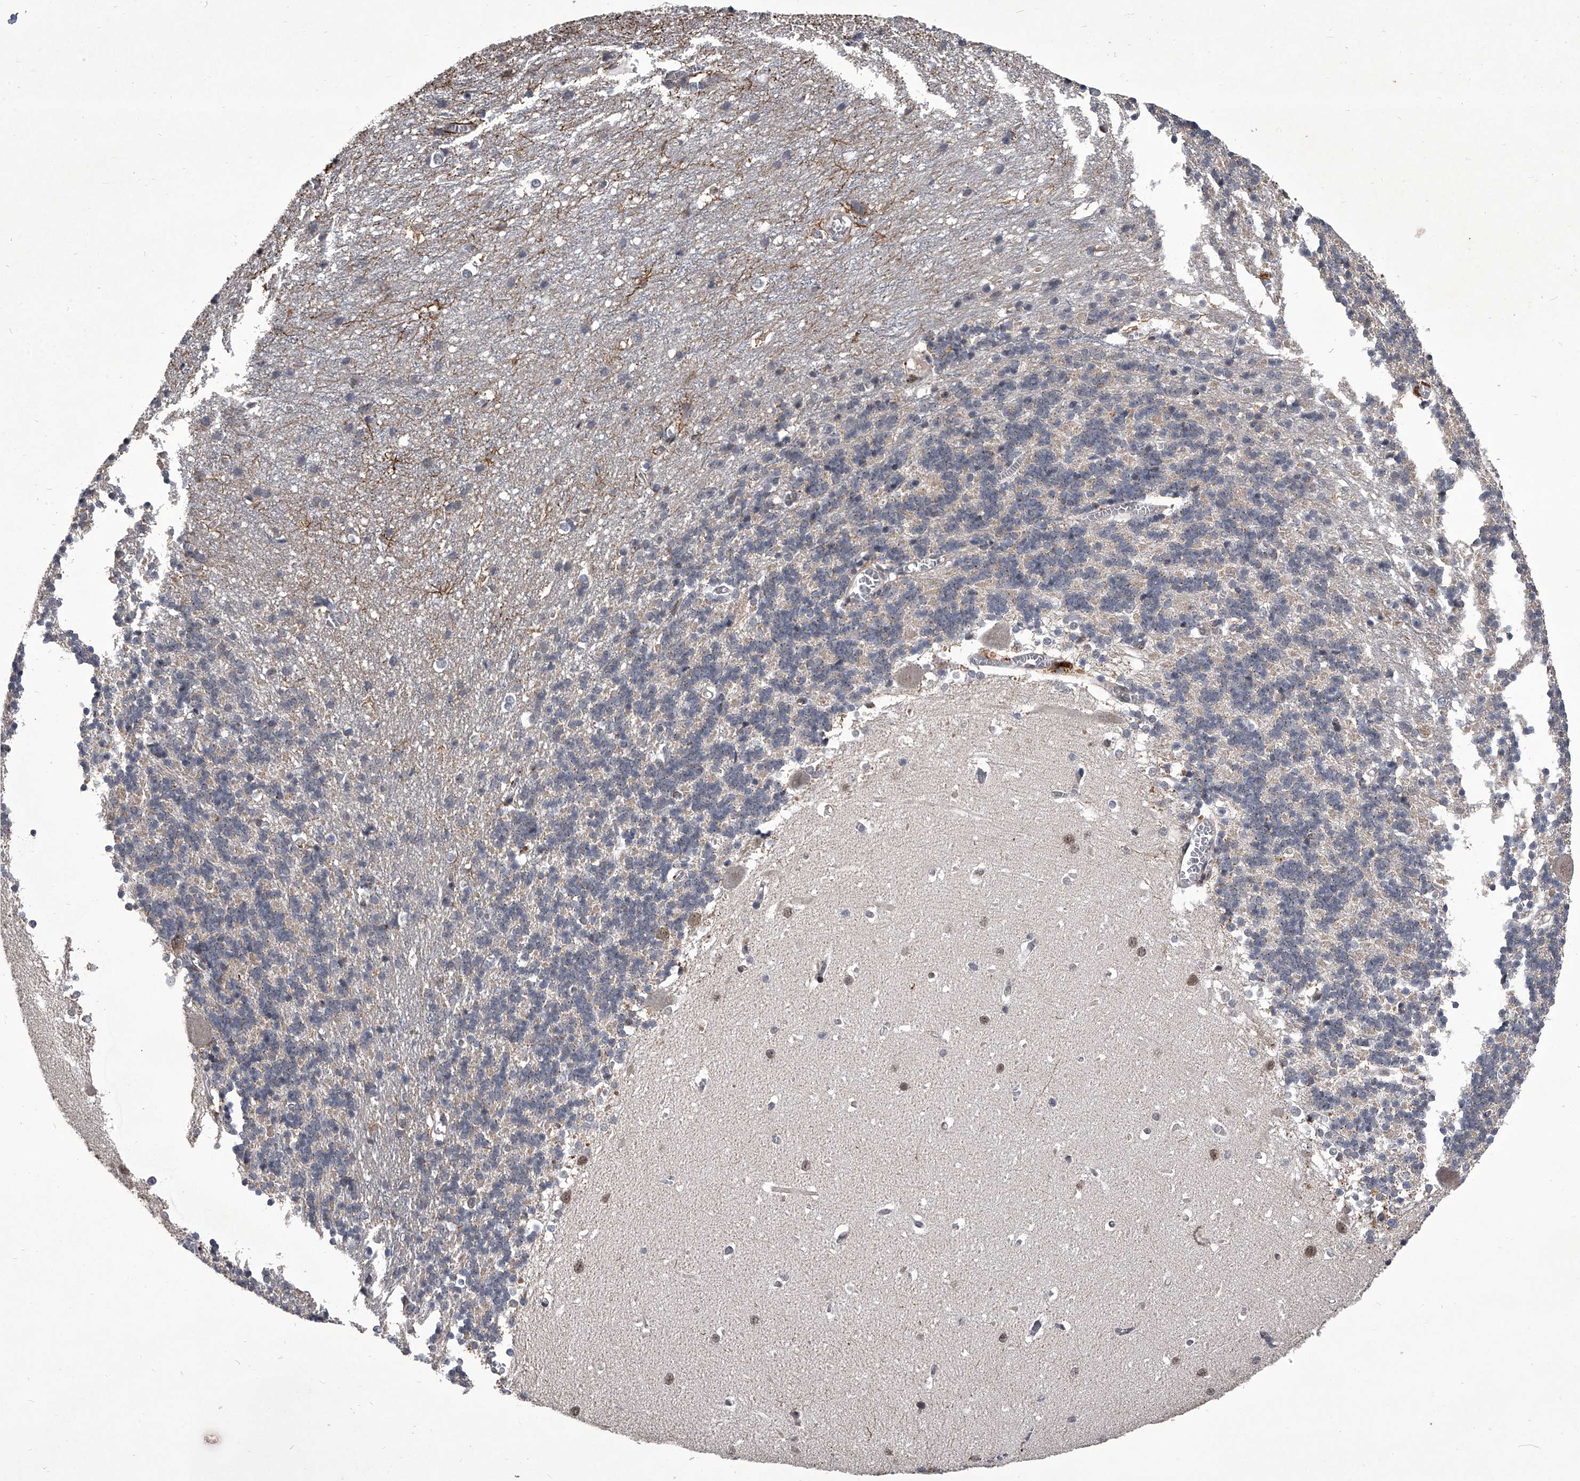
{"staining": {"intensity": "negative", "quantity": "none", "location": "none"}, "tissue": "cerebellum", "cell_type": "Cells in granular layer", "image_type": "normal", "snomed": [{"axis": "morphology", "description": "Normal tissue, NOS"}, {"axis": "topography", "description": "Cerebellum"}], "caption": "Cells in granular layer show no significant protein expression in benign cerebellum.", "gene": "CMTR1", "patient": {"sex": "male", "age": 37}}